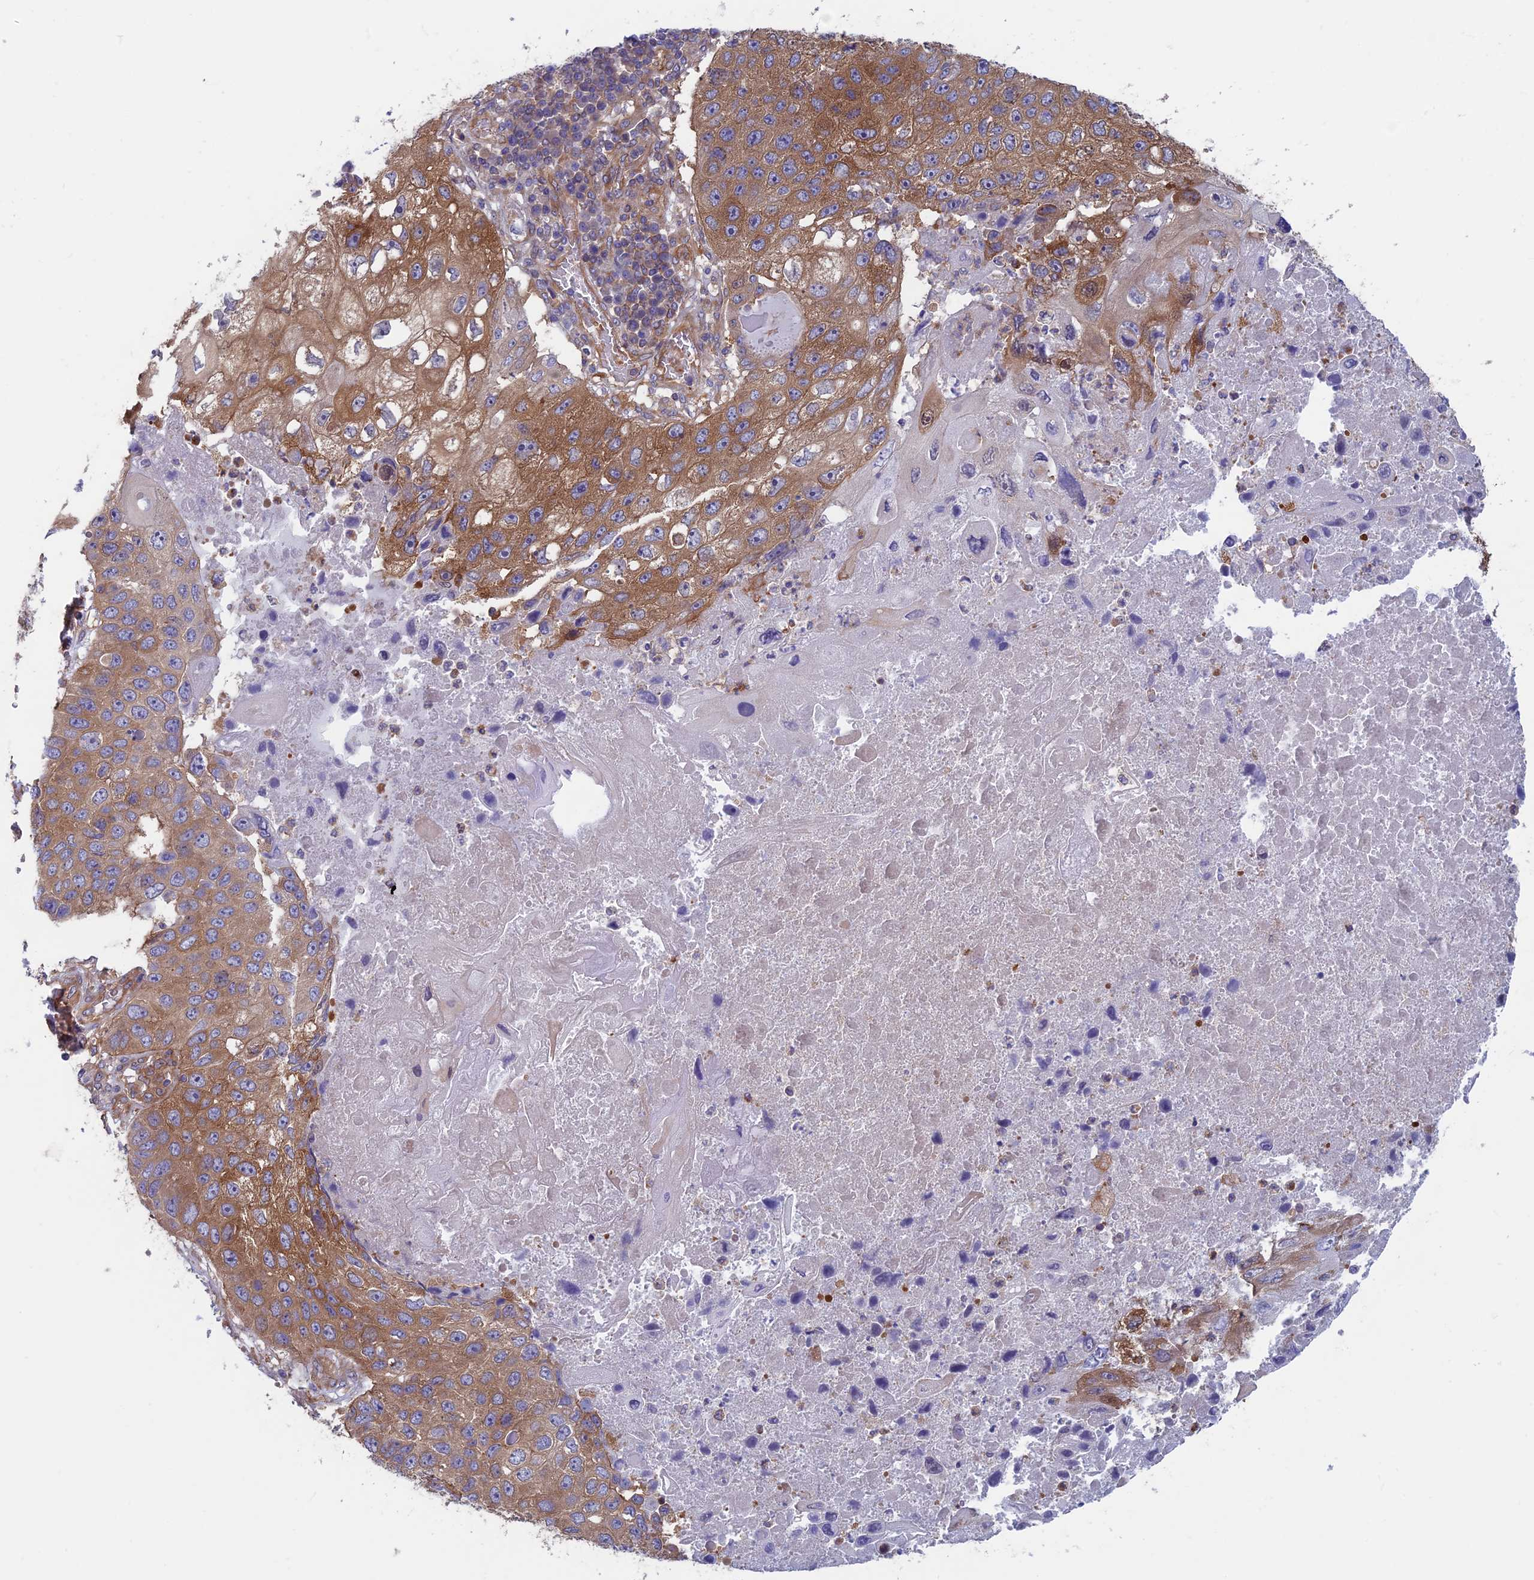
{"staining": {"intensity": "moderate", "quantity": ">75%", "location": "cytoplasmic/membranous"}, "tissue": "lung cancer", "cell_type": "Tumor cells", "image_type": "cancer", "snomed": [{"axis": "morphology", "description": "Squamous cell carcinoma, NOS"}, {"axis": "topography", "description": "Lung"}], "caption": "Approximately >75% of tumor cells in squamous cell carcinoma (lung) exhibit moderate cytoplasmic/membranous protein staining as visualized by brown immunohistochemical staining.", "gene": "DNM1L", "patient": {"sex": "male", "age": 61}}